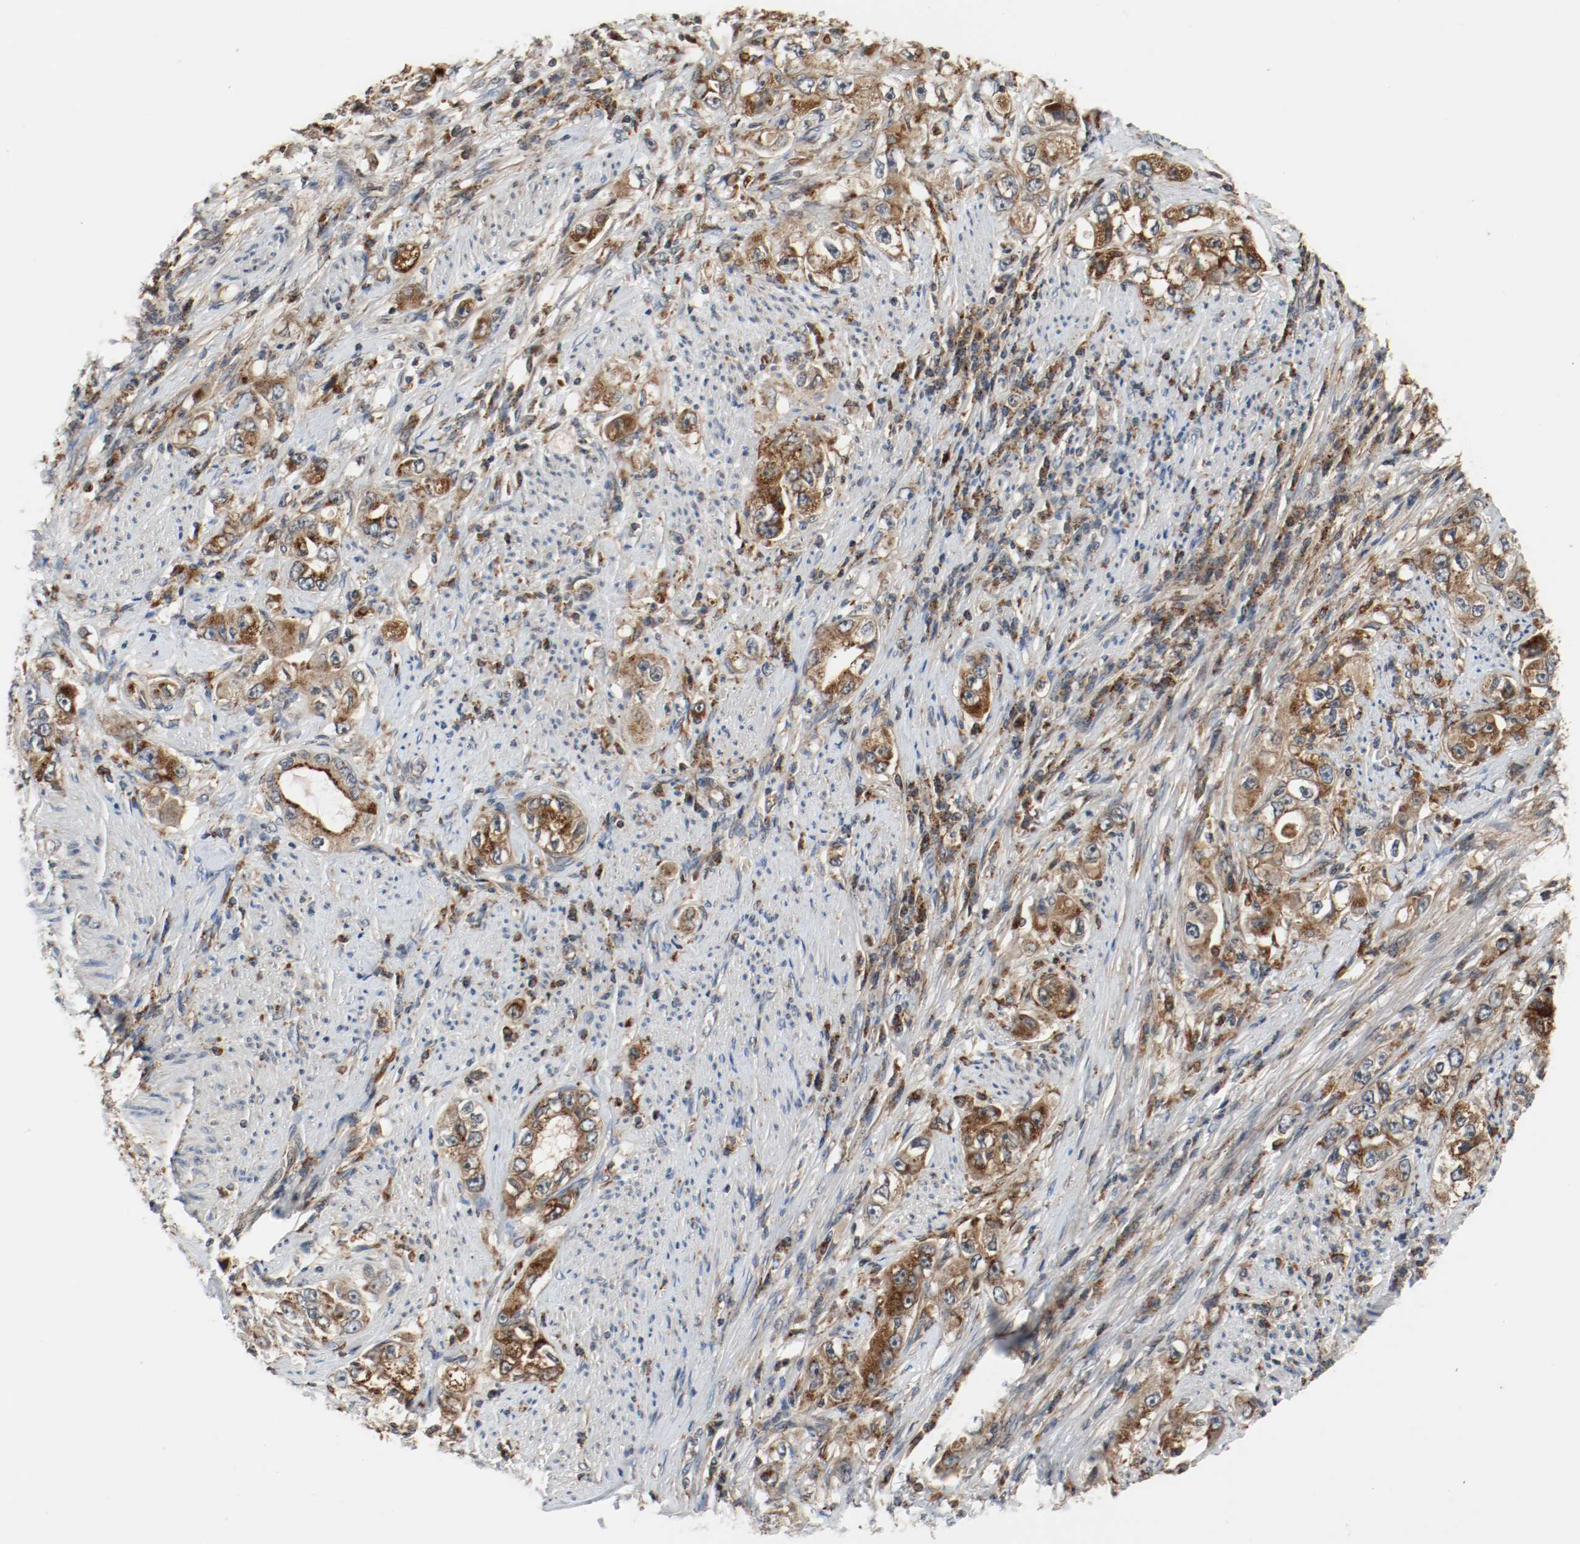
{"staining": {"intensity": "strong", "quantity": ">75%", "location": "cytoplasmic/membranous"}, "tissue": "stomach cancer", "cell_type": "Tumor cells", "image_type": "cancer", "snomed": [{"axis": "morphology", "description": "Adenocarcinoma, NOS"}, {"axis": "topography", "description": "Stomach, lower"}], "caption": "Tumor cells display high levels of strong cytoplasmic/membranous staining in approximately >75% of cells in human stomach adenocarcinoma. (IHC, brightfield microscopy, high magnification).", "gene": "LAMP2", "patient": {"sex": "female", "age": 93}}